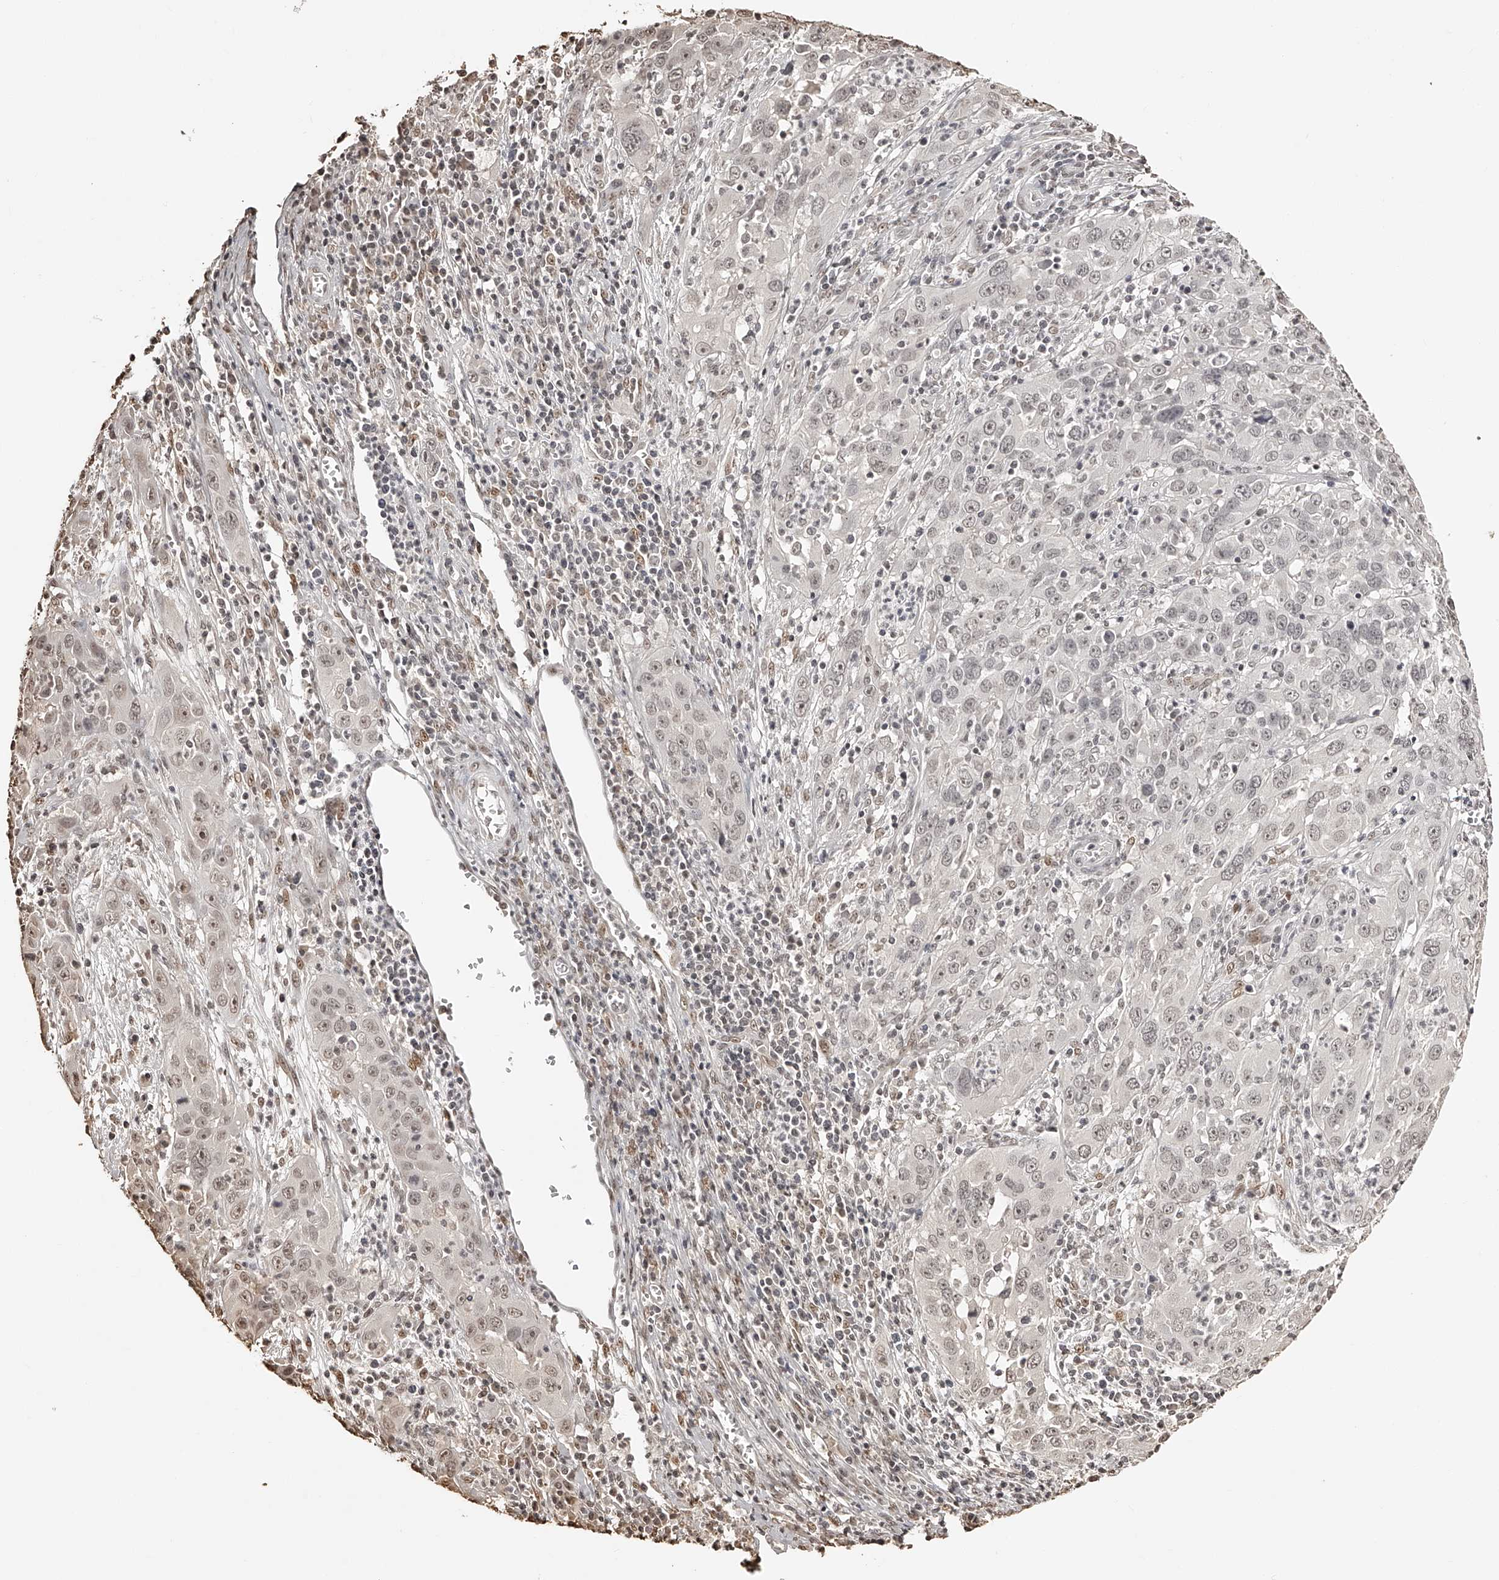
{"staining": {"intensity": "weak", "quantity": ">75%", "location": "nuclear"}, "tissue": "cervical cancer", "cell_type": "Tumor cells", "image_type": "cancer", "snomed": [{"axis": "morphology", "description": "Squamous cell carcinoma, NOS"}, {"axis": "topography", "description": "Cervix"}], "caption": "High-magnification brightfield microscopy of cervical cancer (squamous cell carcinoma) stained with DAB (3,3'-diaminobenzidine) (brown) and counterstained with hematoxylin (blue). tumor cells exhibit weak nuclear positivity is appreciated in approximately>75% of cells. Immunohistochemistry stains the protein in brown and the nuclei are stained blue.", "gene": "ZNF503", "patient": {"sex": "female", "age": 32}}